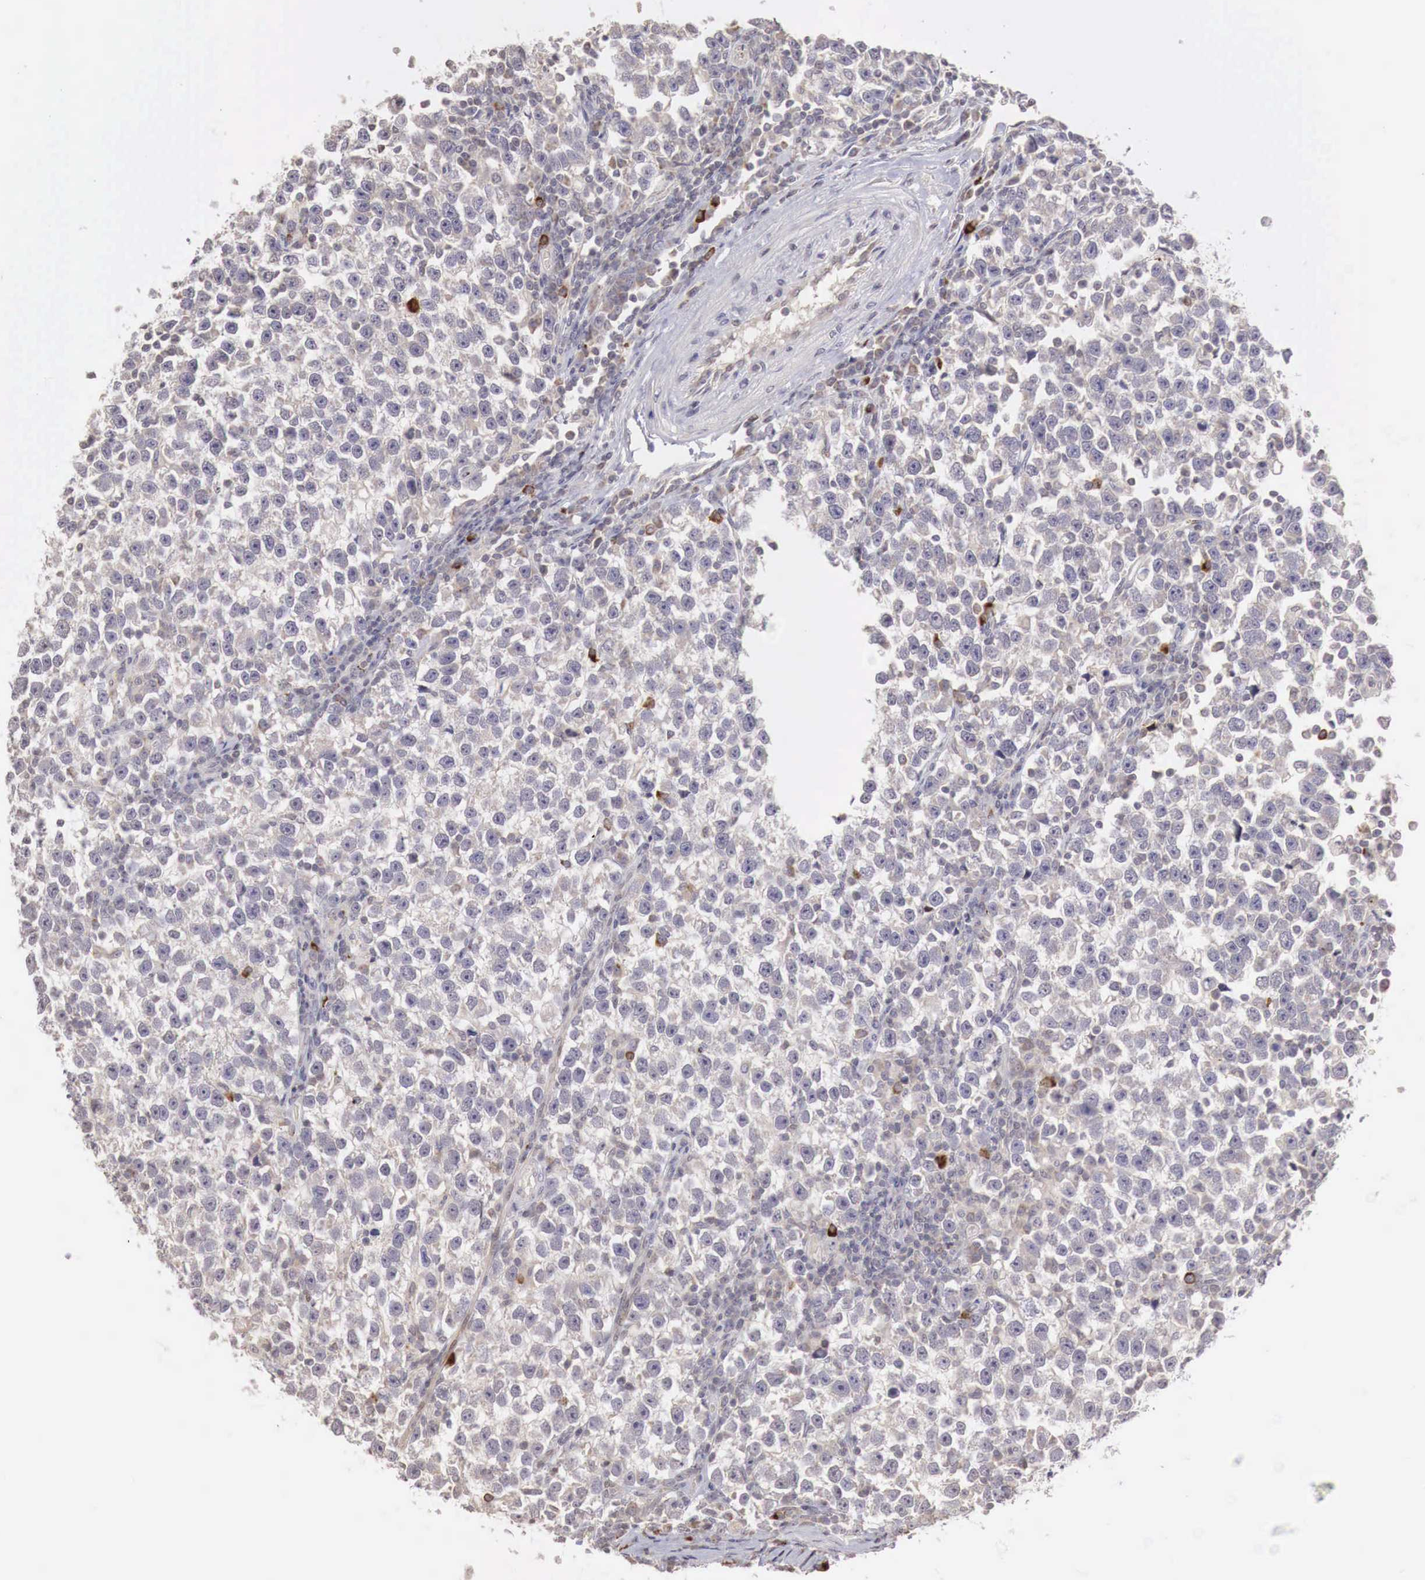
{"staining": {"intensity": "weak", "quantity": ">75%", "location": "cytoplasmic/membranous"}, "tissue": "testis cancer", "cell_type": "Tumor cells", "image_type": "cancer", "snomed": [{"axis": "morphology", "description": "Seminoma, NOS"}, {"axis": "topography", "description": "Testis"}], "caption": "About >75% of tumor cells in testis cancer display weak cytoplasmic/membranous protein staining as visualized by brown immunohistochemical staining.", "gene": "TBC1D9", "patient": {"sex": "male", "age": 43}}